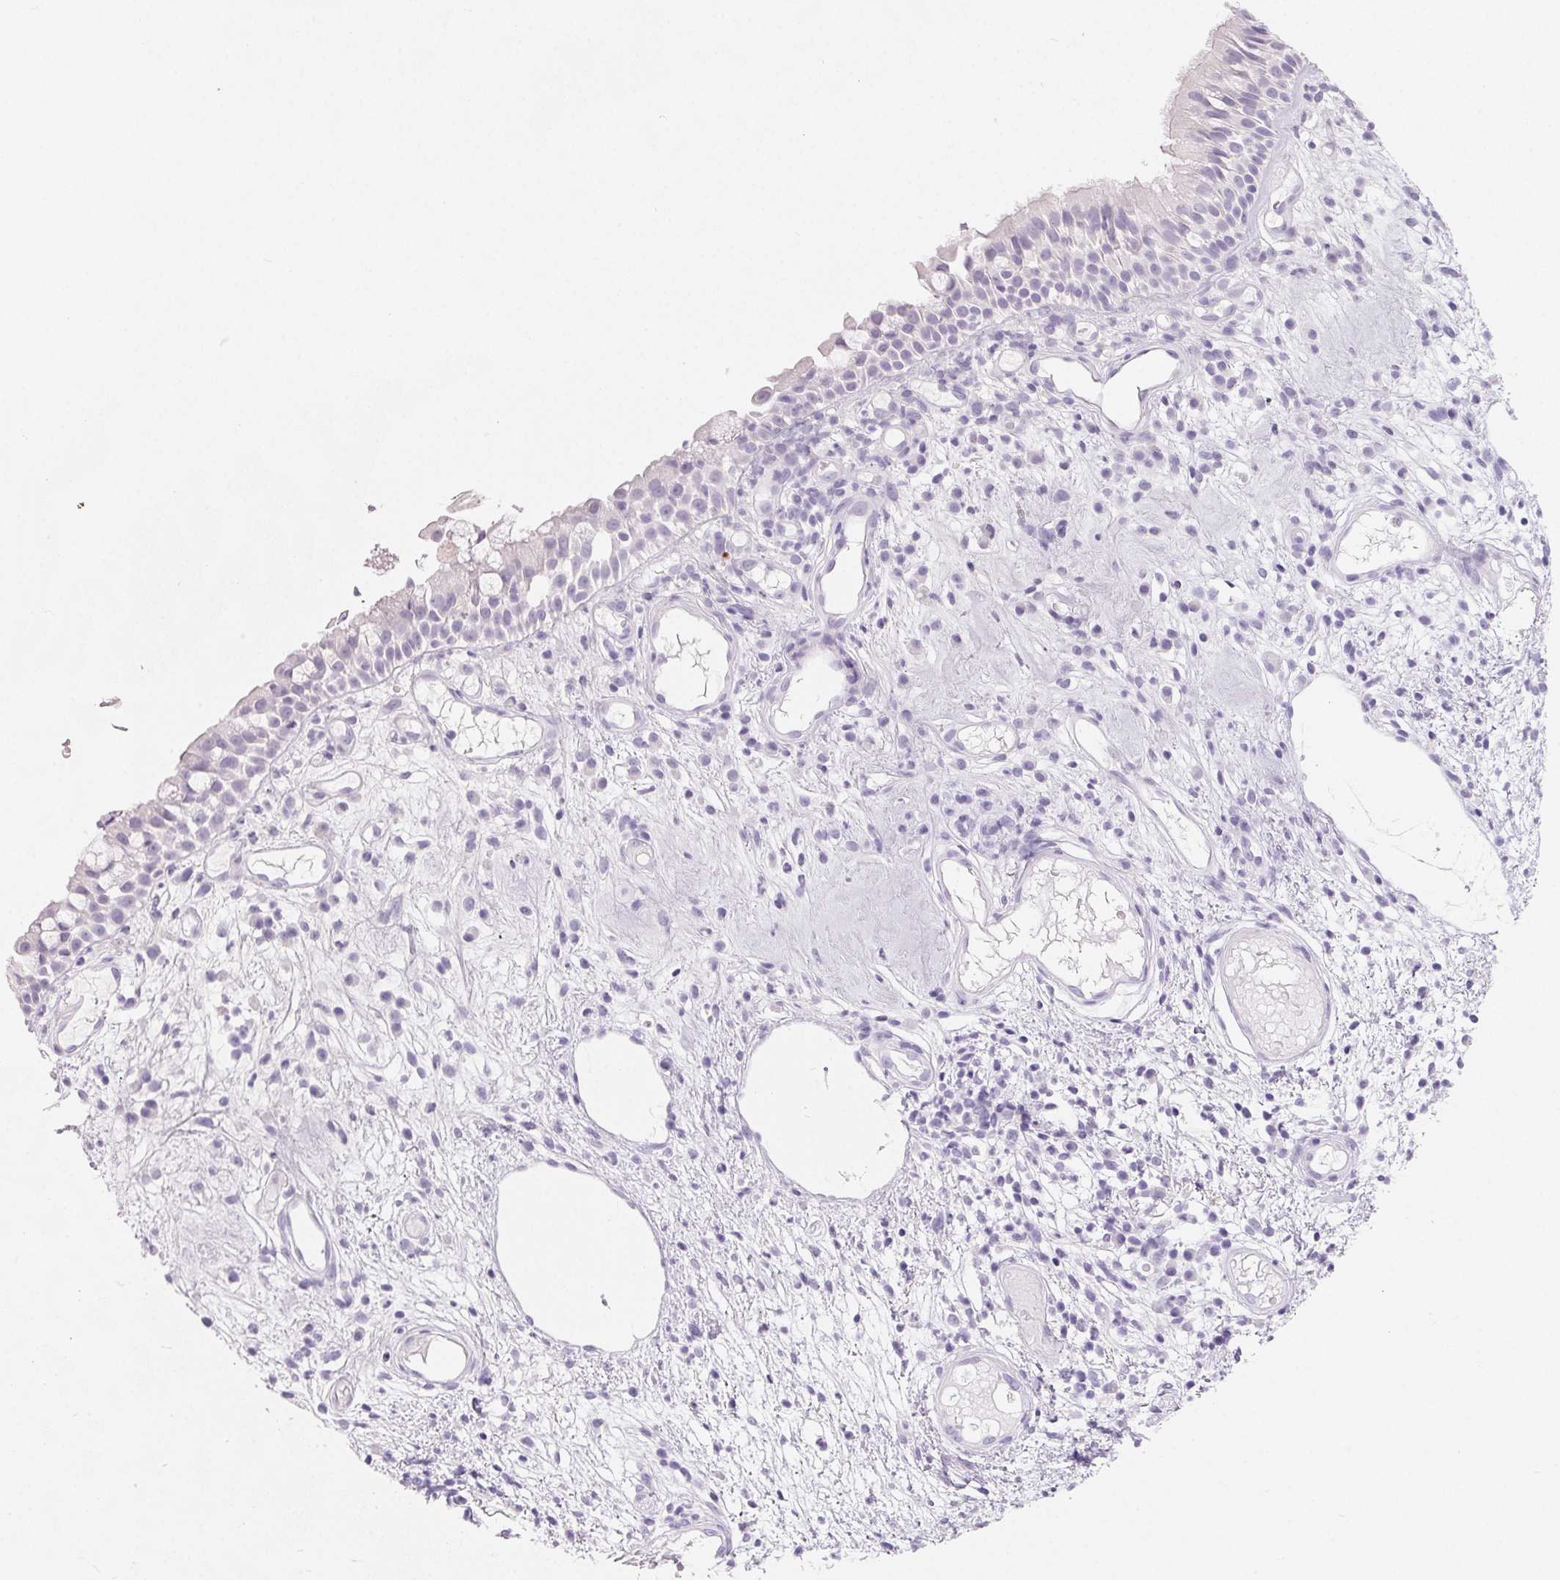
{"staining": {"intensity": "negative", "quantity": "none", "location": "none"}, "tissue": "nasopharynx", "cell_type": "Respiratory epithelial cells", "image_type": "normal", "snomed": [{"axis": "morphology", "description": "Normal tissue, NOS"}, {"axis": "morphology", "description": "Inflammation, NOS"}, {"axis": "topography", "description": "Nasopharynx"}], "caption": "Micrograph shows no protein positivity in respiratory epithelial cells of unremarkable nasopharynx. Brightfield microscopy of IHC stained with DAB (3,3'-diaminobenzidine) (brown) and hematoxylin (blue), captured at high magnification.", "gene": "SPACA5B", "patient": {"sex": "male", "age": 54}}